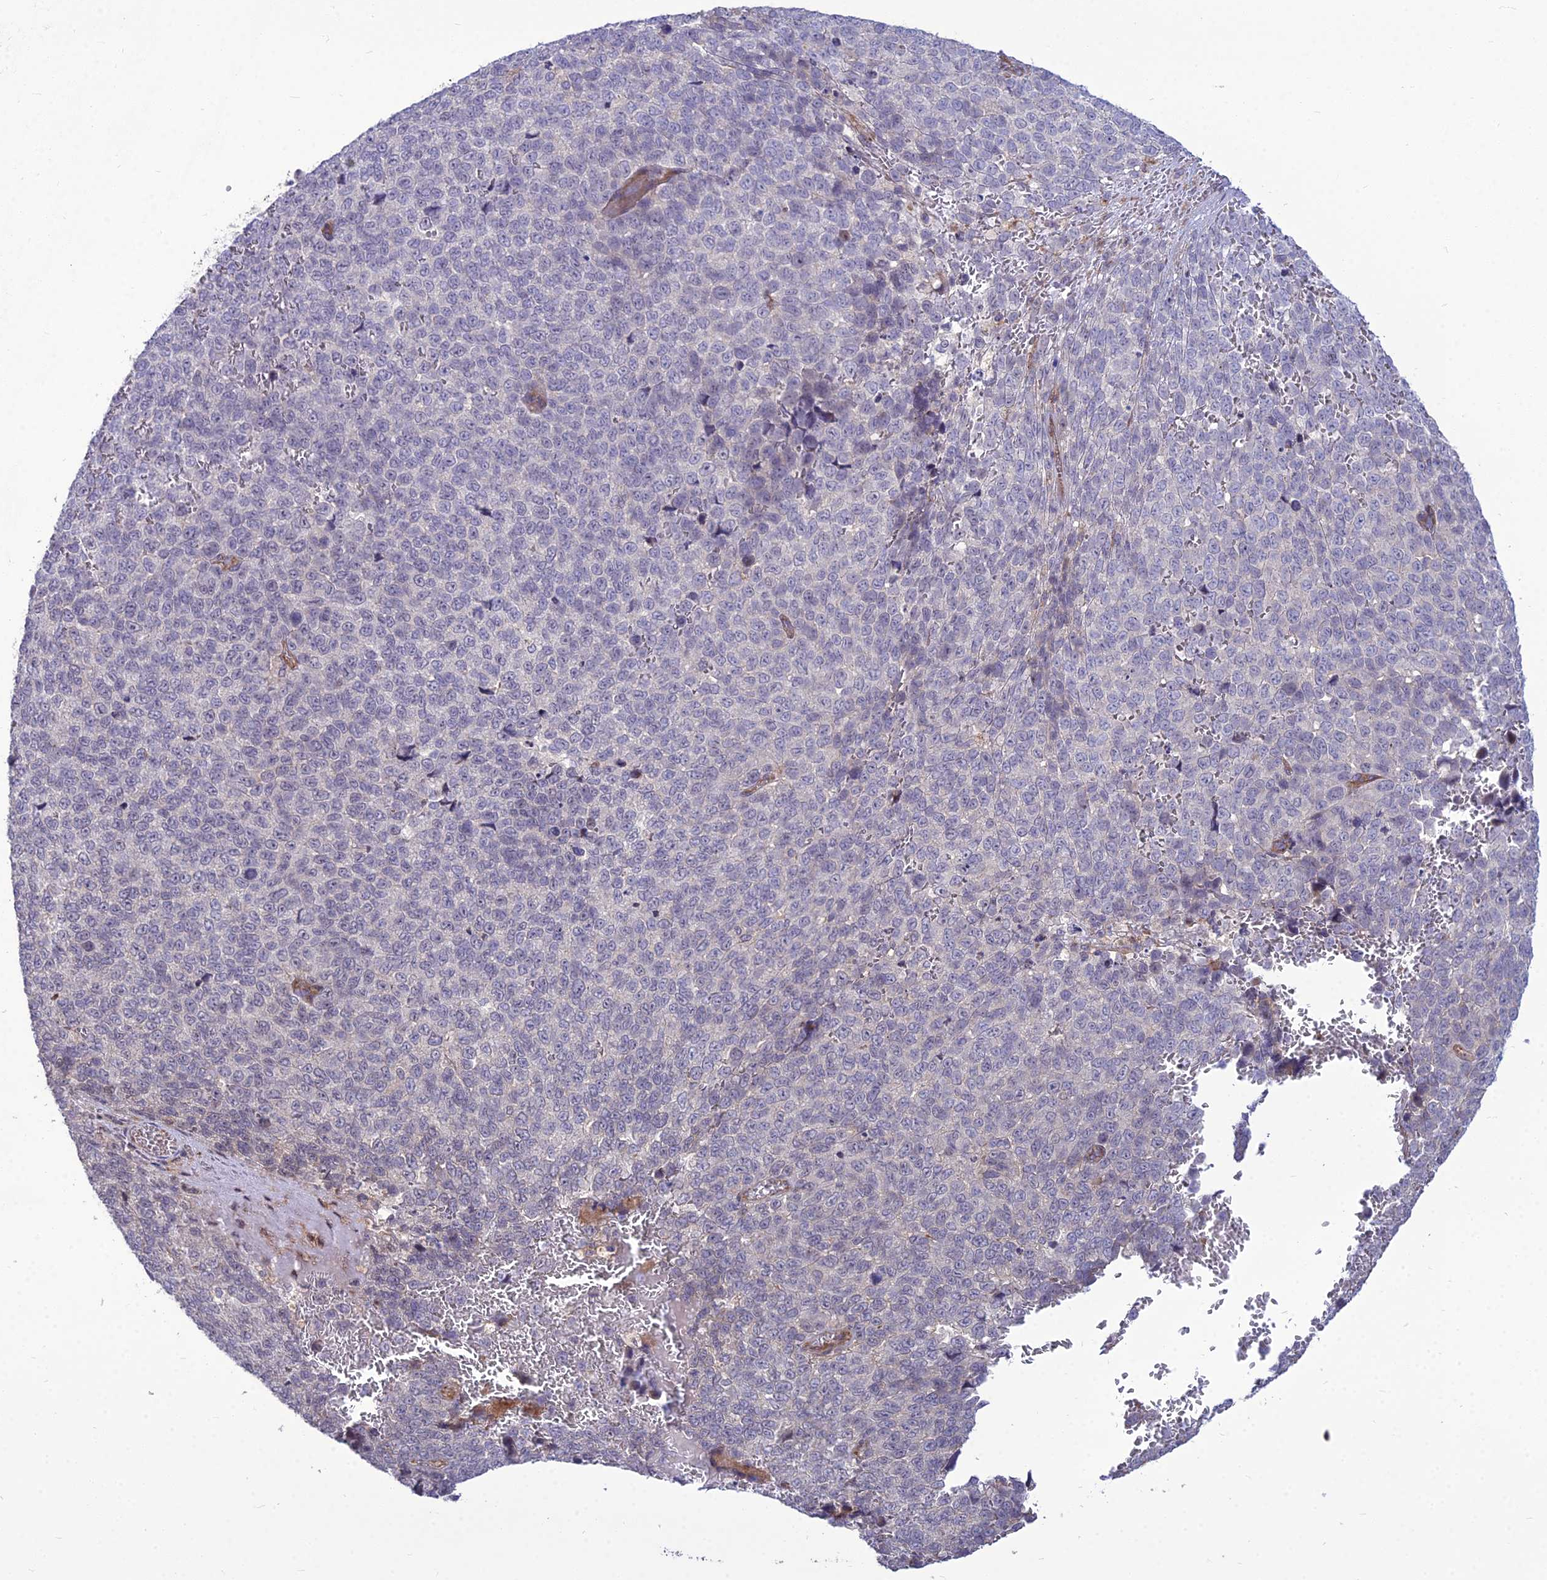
{"staining": {"intensity": "negative", "quantity": "none", "location": "none"}, "tissue": "melanoma", "cell_type": "Tumor cells", "image_type": "cancer", "snomed": [{"axis": "morphology", "description": "Malignant melanoma, NOS"}, {"axis": "topography", "description": "Nose, NOS"}], "caption": "IHC histopathology image of neoplastic tissue: human melanoma stained with DAB reveals no significant protein staining in tumor cells.", "gene": "TSPYL2", "patient": {"sex": "female", "age": 48}}